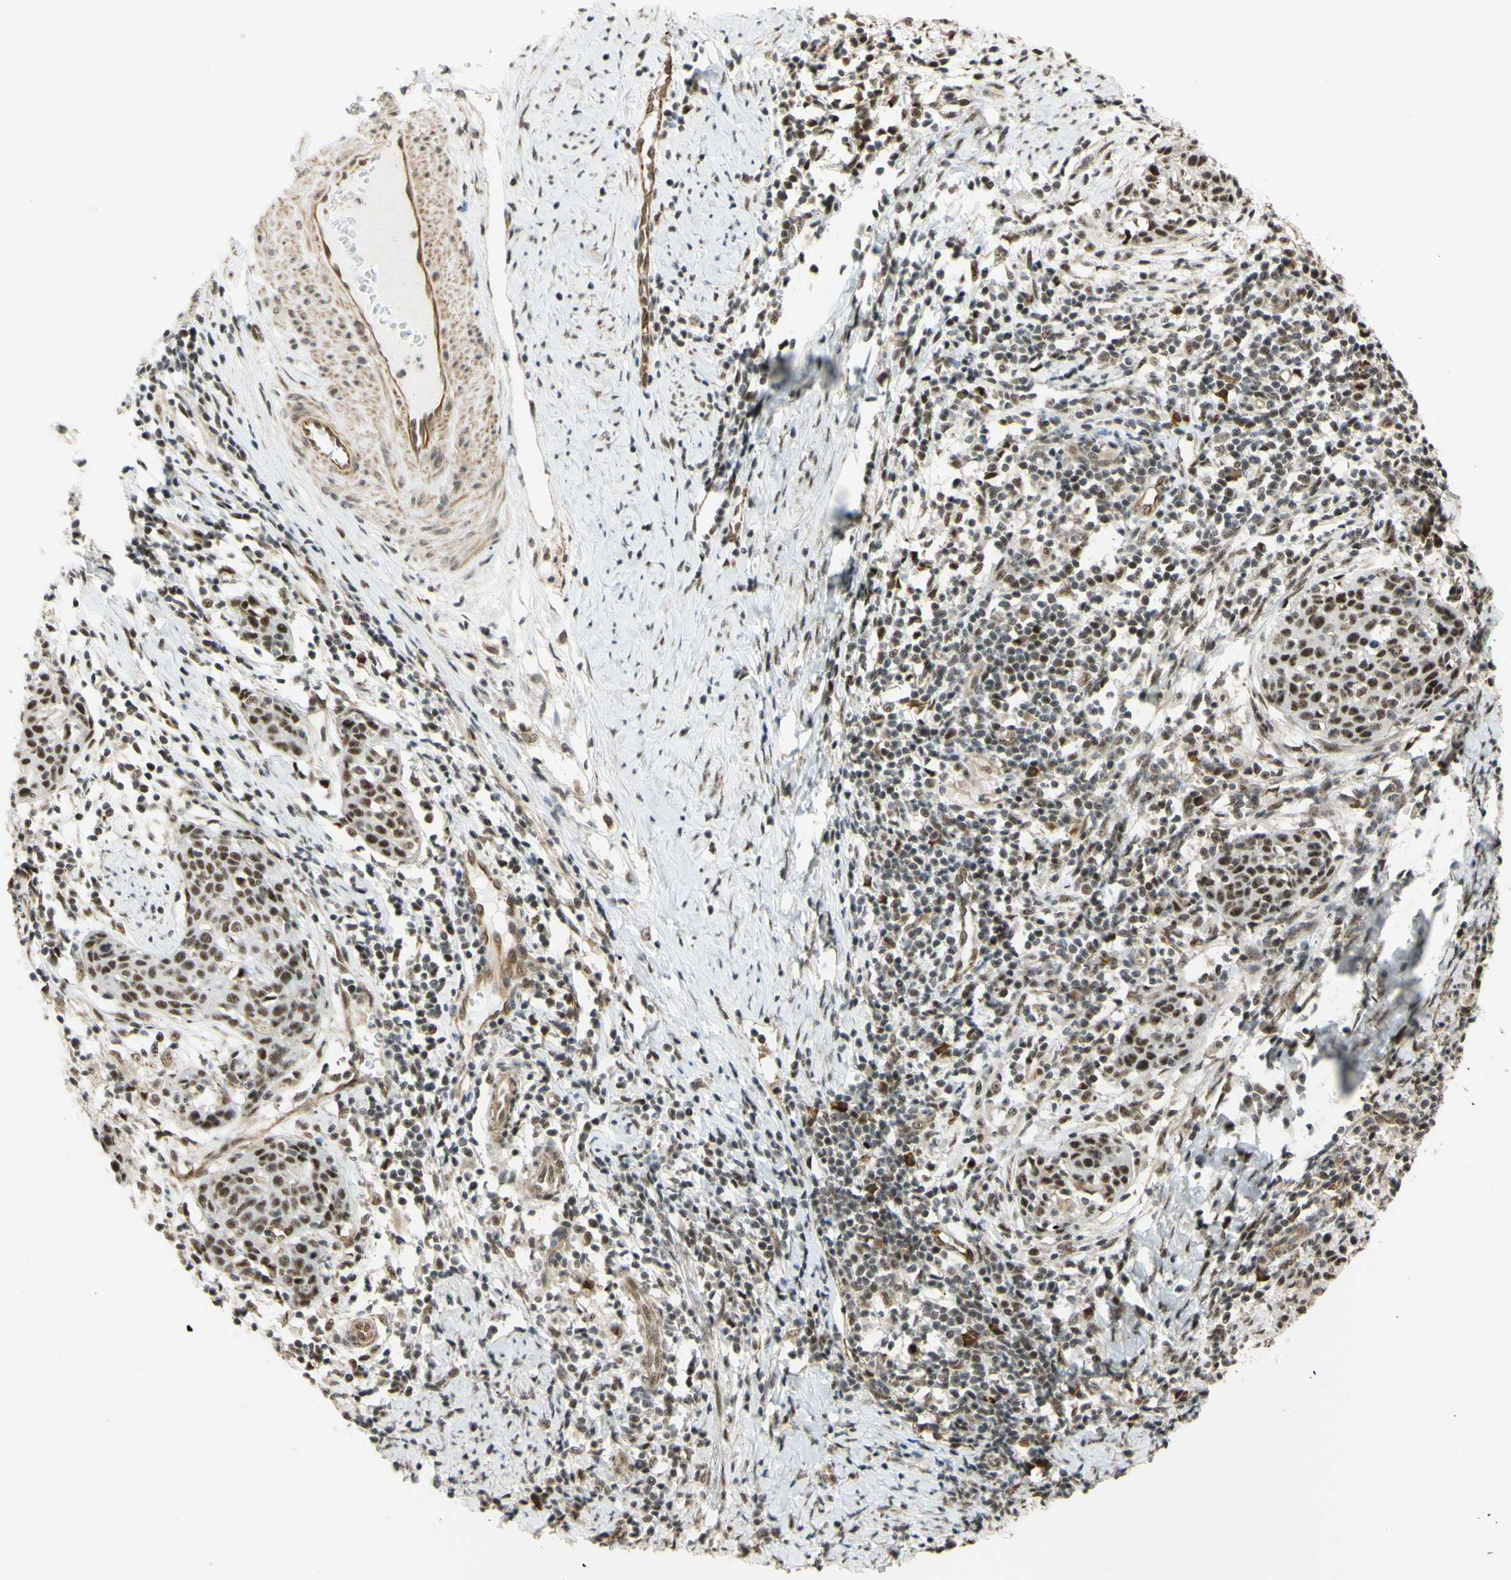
{"staining": {"intensity": "strong", "quantity": ">75%", "location": "nuclear"}, "tissue": "cervical cancer", "cell_type": "Tumor cells", "image_type": "cancer", "snomed": [{"axis": "morphology", "description": "Squamous cell carcinoma, NOS"}, {"axis": "topography", "description": "Cervix"}], "caption": "Strong nuclear staining is present in about >75% of tumor cells in cervical squamous cell carcinoma. (DAB (3,3'-diaminobenzidine) IHC with brightfield microscopy, high magnification).", "gene": "SAP18", "patient": {"sex": "female", "age": 38}}